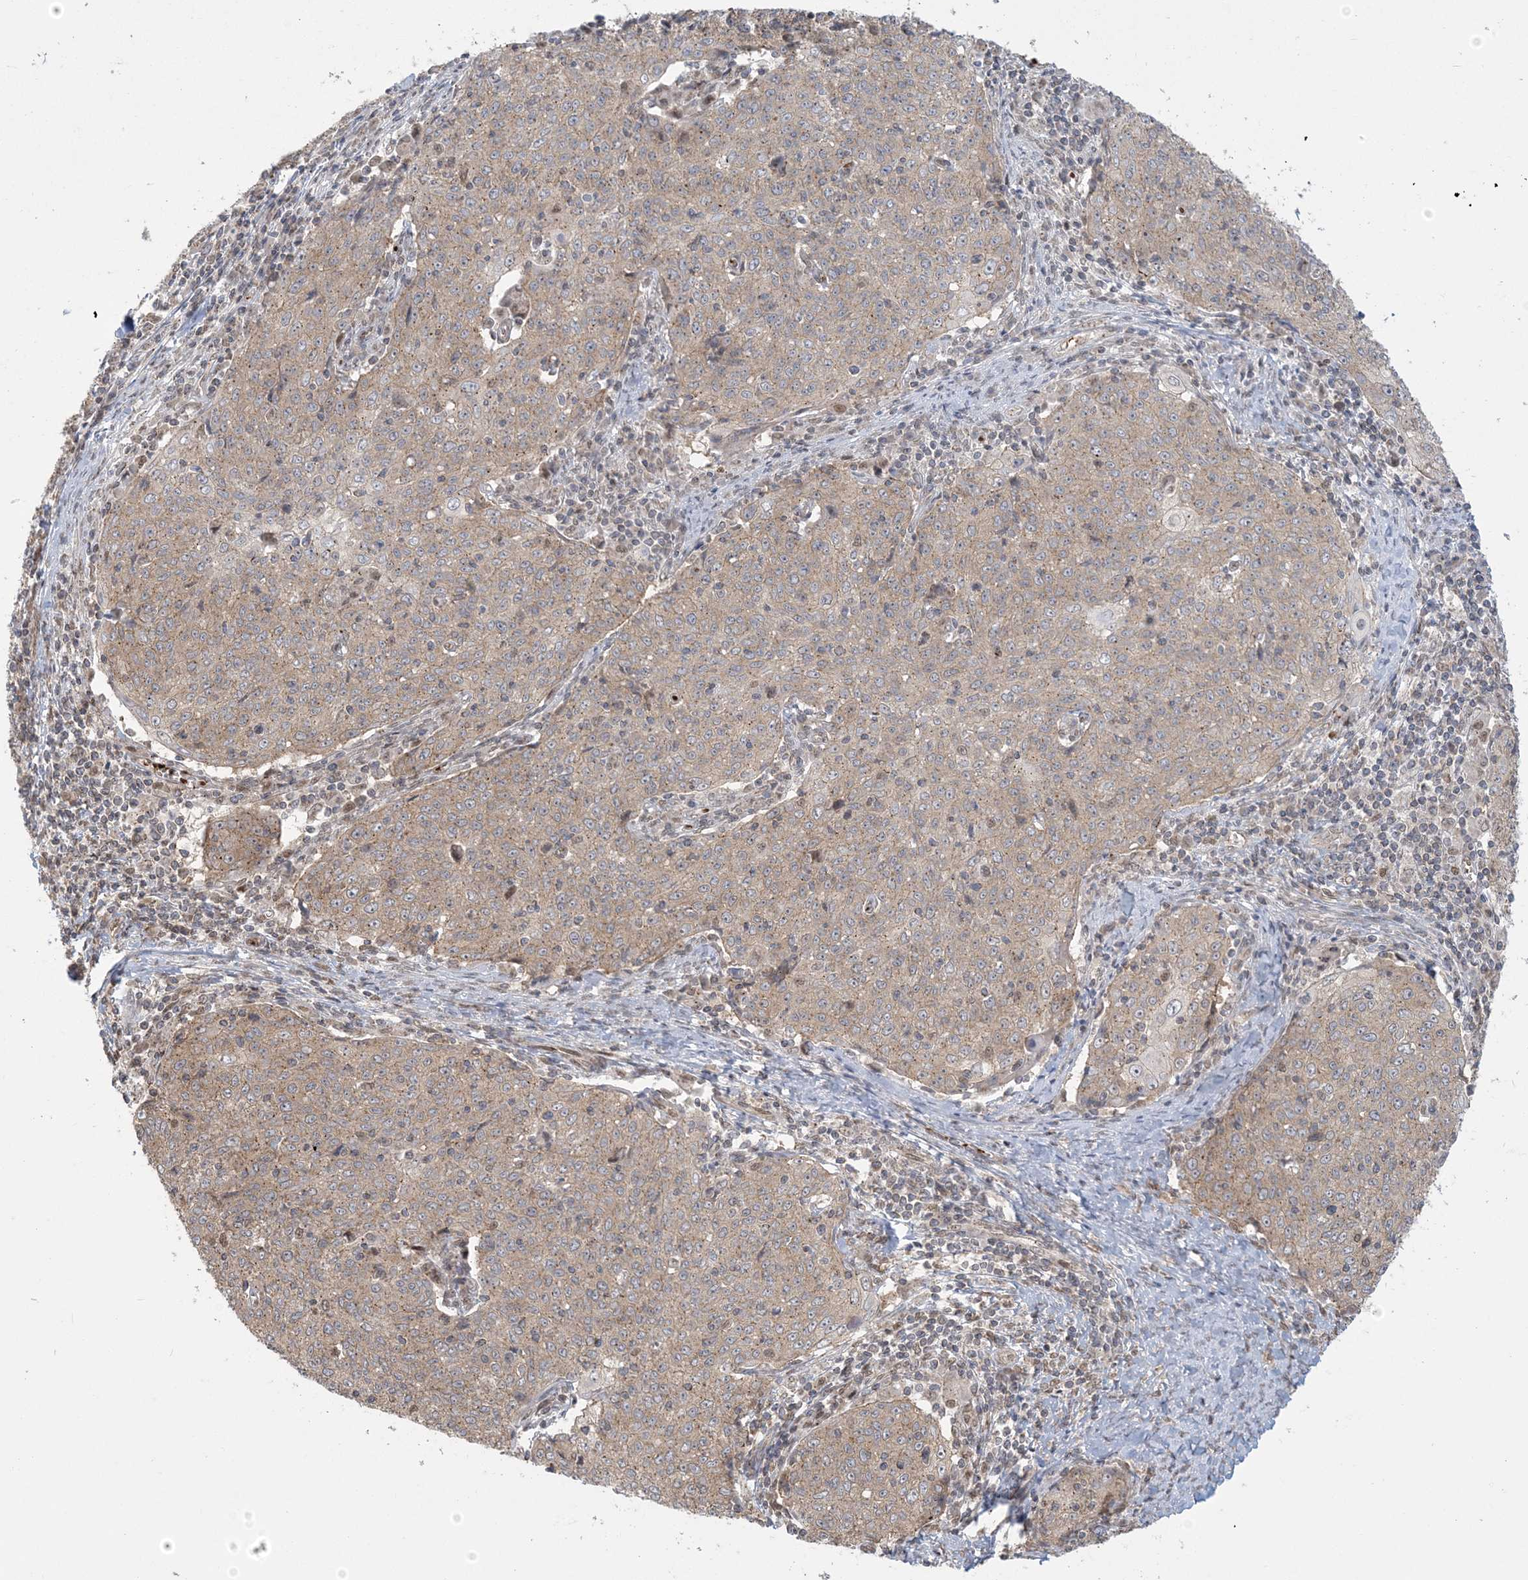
{"staining": {"intensity": "weak", "quantity": ">75%", "location": "cytoplasmic/membranous"}, "tissue": "cervical cancer", "cell_type": "Tumor cells", "image_type": "cancer", "snomed": [{"axis": "morphology", "description": "Squamous cell carcinoma, NOS"}, {"axis": "topography", "description": "Cervix"}], "caption": "Cervical squamous cell carcinoma was stained to show a protein in brown. There is low levels of weak cytoplasmic/membranous staining in approximately >75% of tumor cells.", "gene": "ABCF3", "patient": {"sex": "female", "age": 48}}